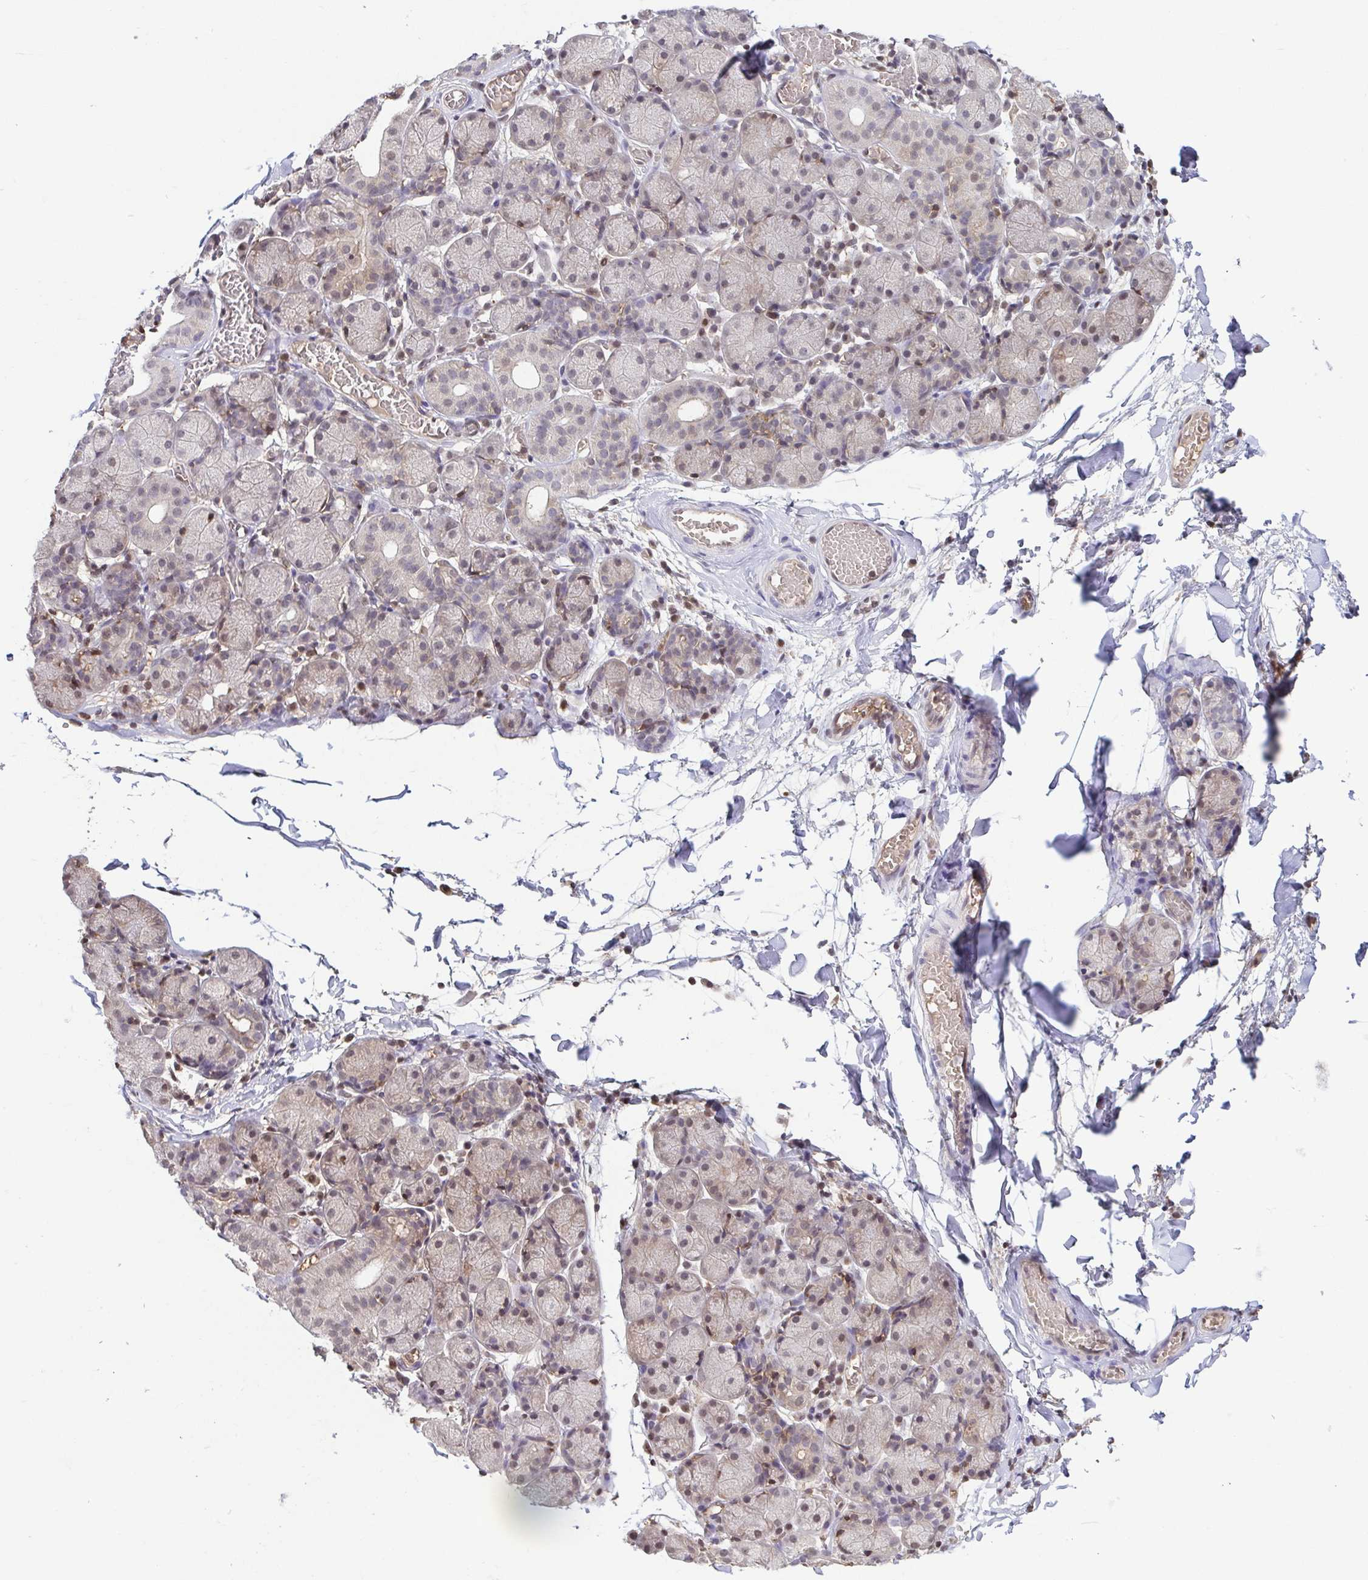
{"staining": {"intensity": "moderate", "quantity": "25%-75%", "location": "nuclear"}, "tissue": "salivary gland", "cell_type": "Glandular cells", "image_type": "normal", "snomed": [{"axis": "morphology", "description": "Normal tissue, NOS"}, {"axis": "topography", "description": "Salivary gland"}], "caption": "Protein analysis of benign salivary gland exhibits moderate nuclear expression in approximately 25%-75% of glandular cells.", "gene": "PSMB9", "patient": {"sex": "female", "age": 24}}